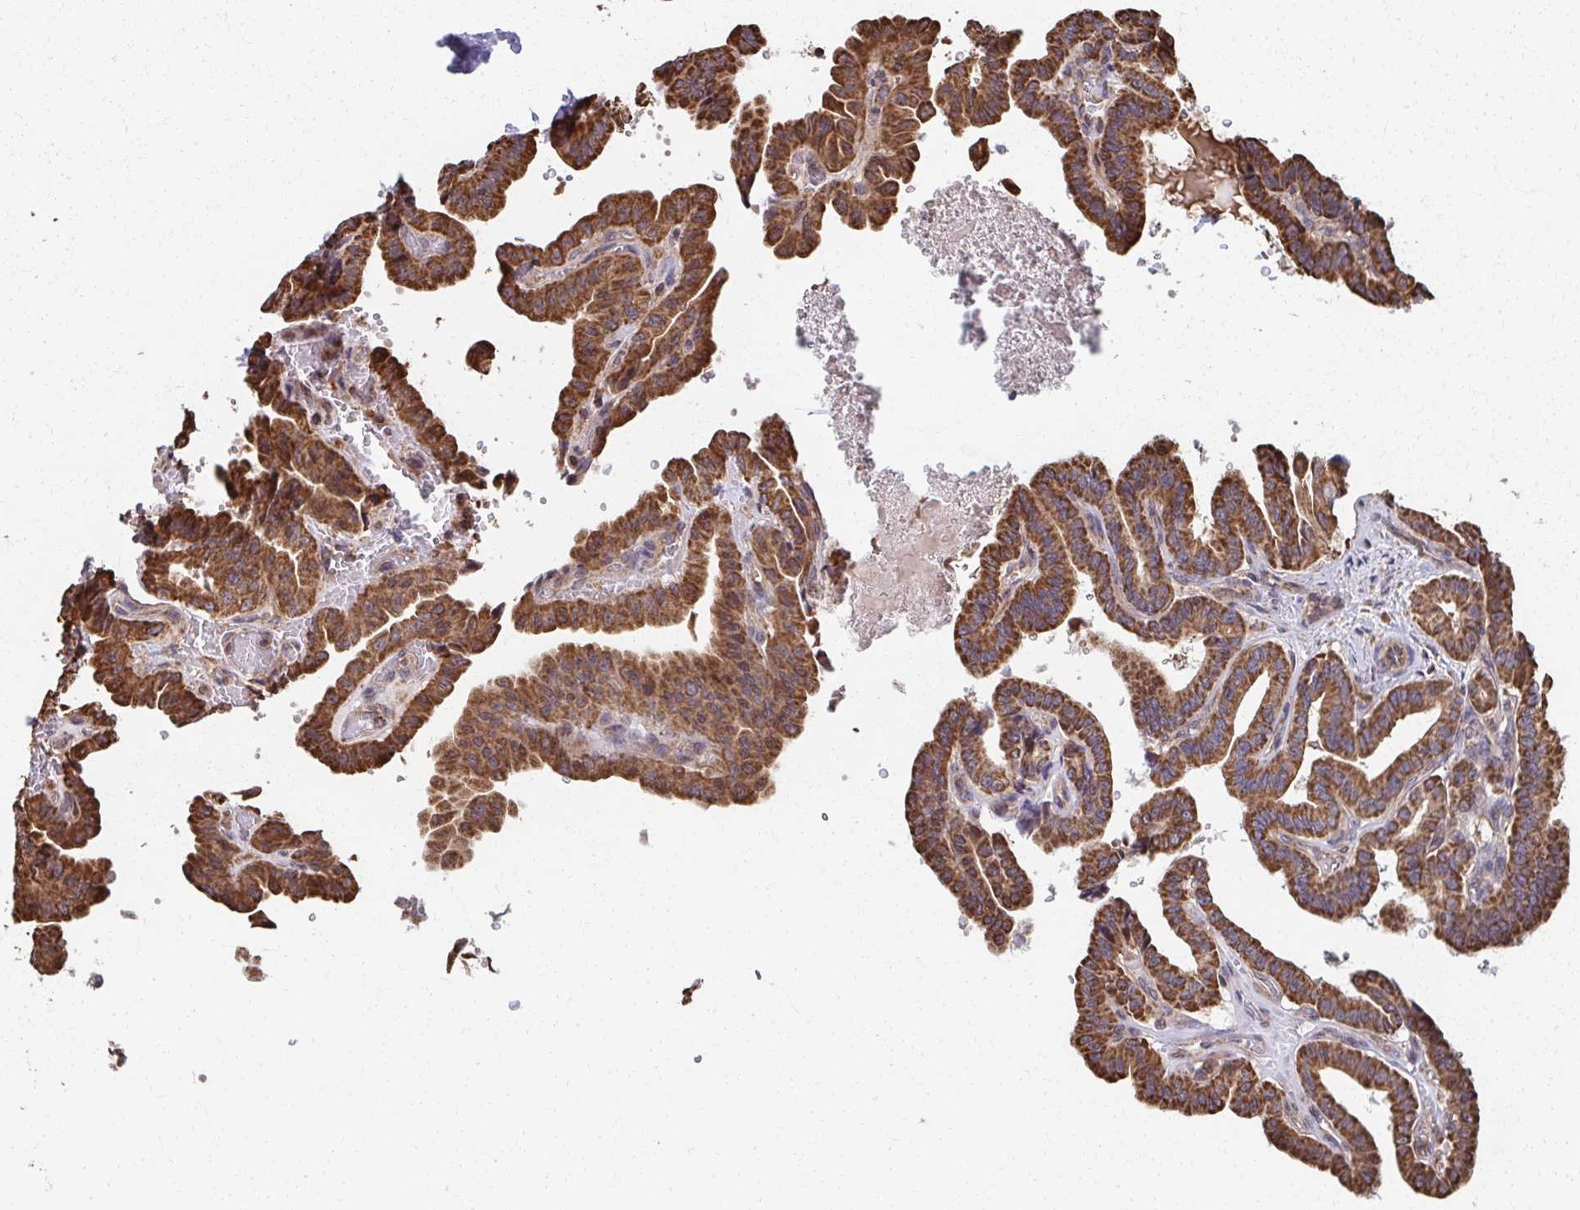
{"staining": {"intensity": "strong", "quantity": ">75%", "location": "cytoplasmic/membranous"}, "tissue": "thyroid cancer", "cell_type": "Tumor cells", "image_type": "cancer", "snomed": [{"axis": "morphology", "description": "Papillary adenocarcinoma, NOS"}, {"axis": "topography", "description": "Thyroid gland"}], "caption": "Papillary adenocarcinoma (thyroid) stained for a protein (brown) exhibits strong cytoplasmic/membranous positive expression in approximately >75% of tumor cells.", "gene": "KLHL34", "patient": {"sex": "male", "age": 87}}